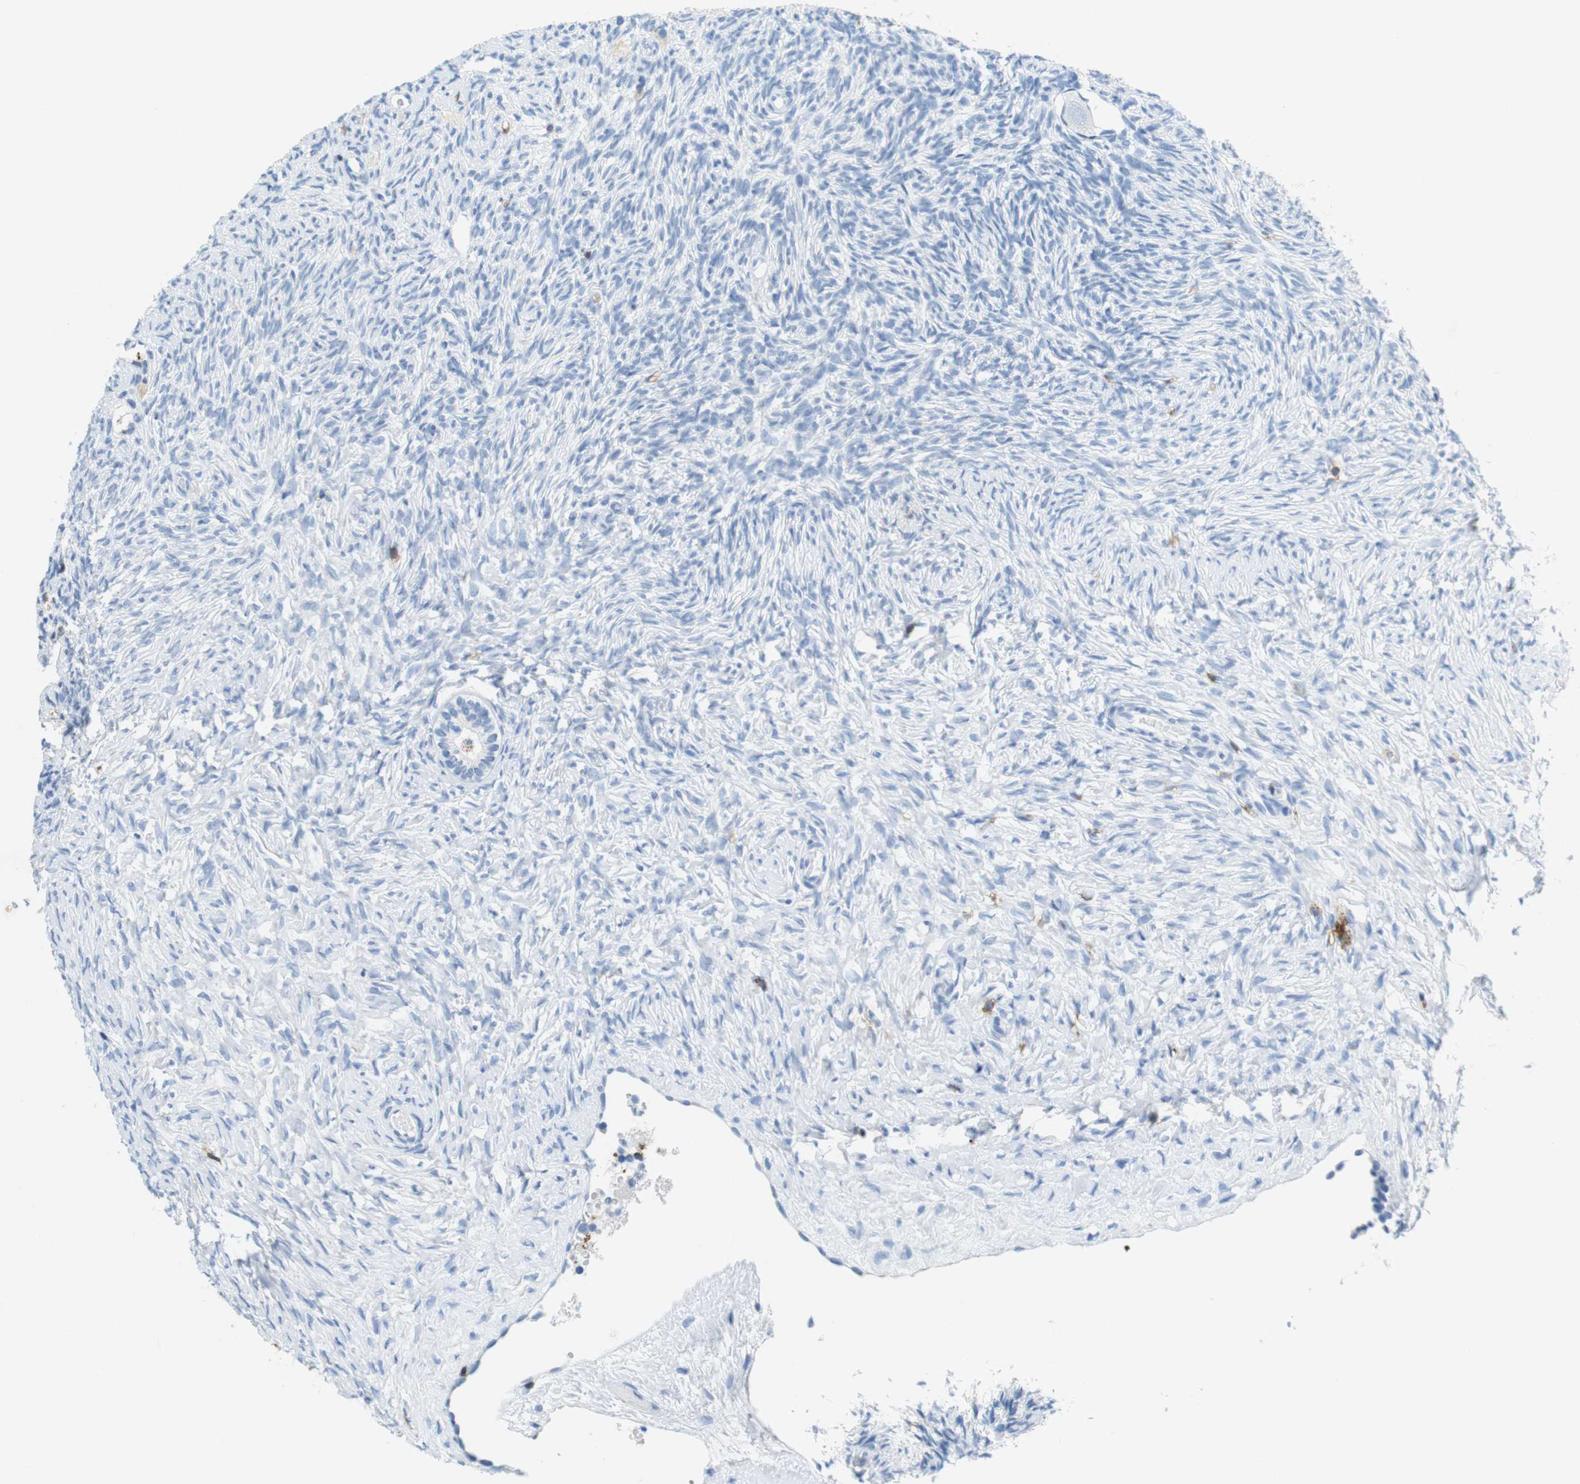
{"staining": {"intensity": "negative", "quantity": "none", "location": "none"}, "tissue": "ovary", "cell_type": "Follicle cells", "image_type": "normal", "snomed": [{"axis": "morphology", "description": "Normal tissue, NOS"}, {"axis": "topography", "description": "Ovary"}], "caption": "High magnification brightfield microscopy of unremarkable ovary stained with DAB (3,3'-diaminobenzidine) (brown) and counterstained with hematoxylin (blue): follicle cells show no significant positivity. (DAB IHC, high magnification).", "gene": "LAT", "patient": {"sex": "female", "age": 35}}